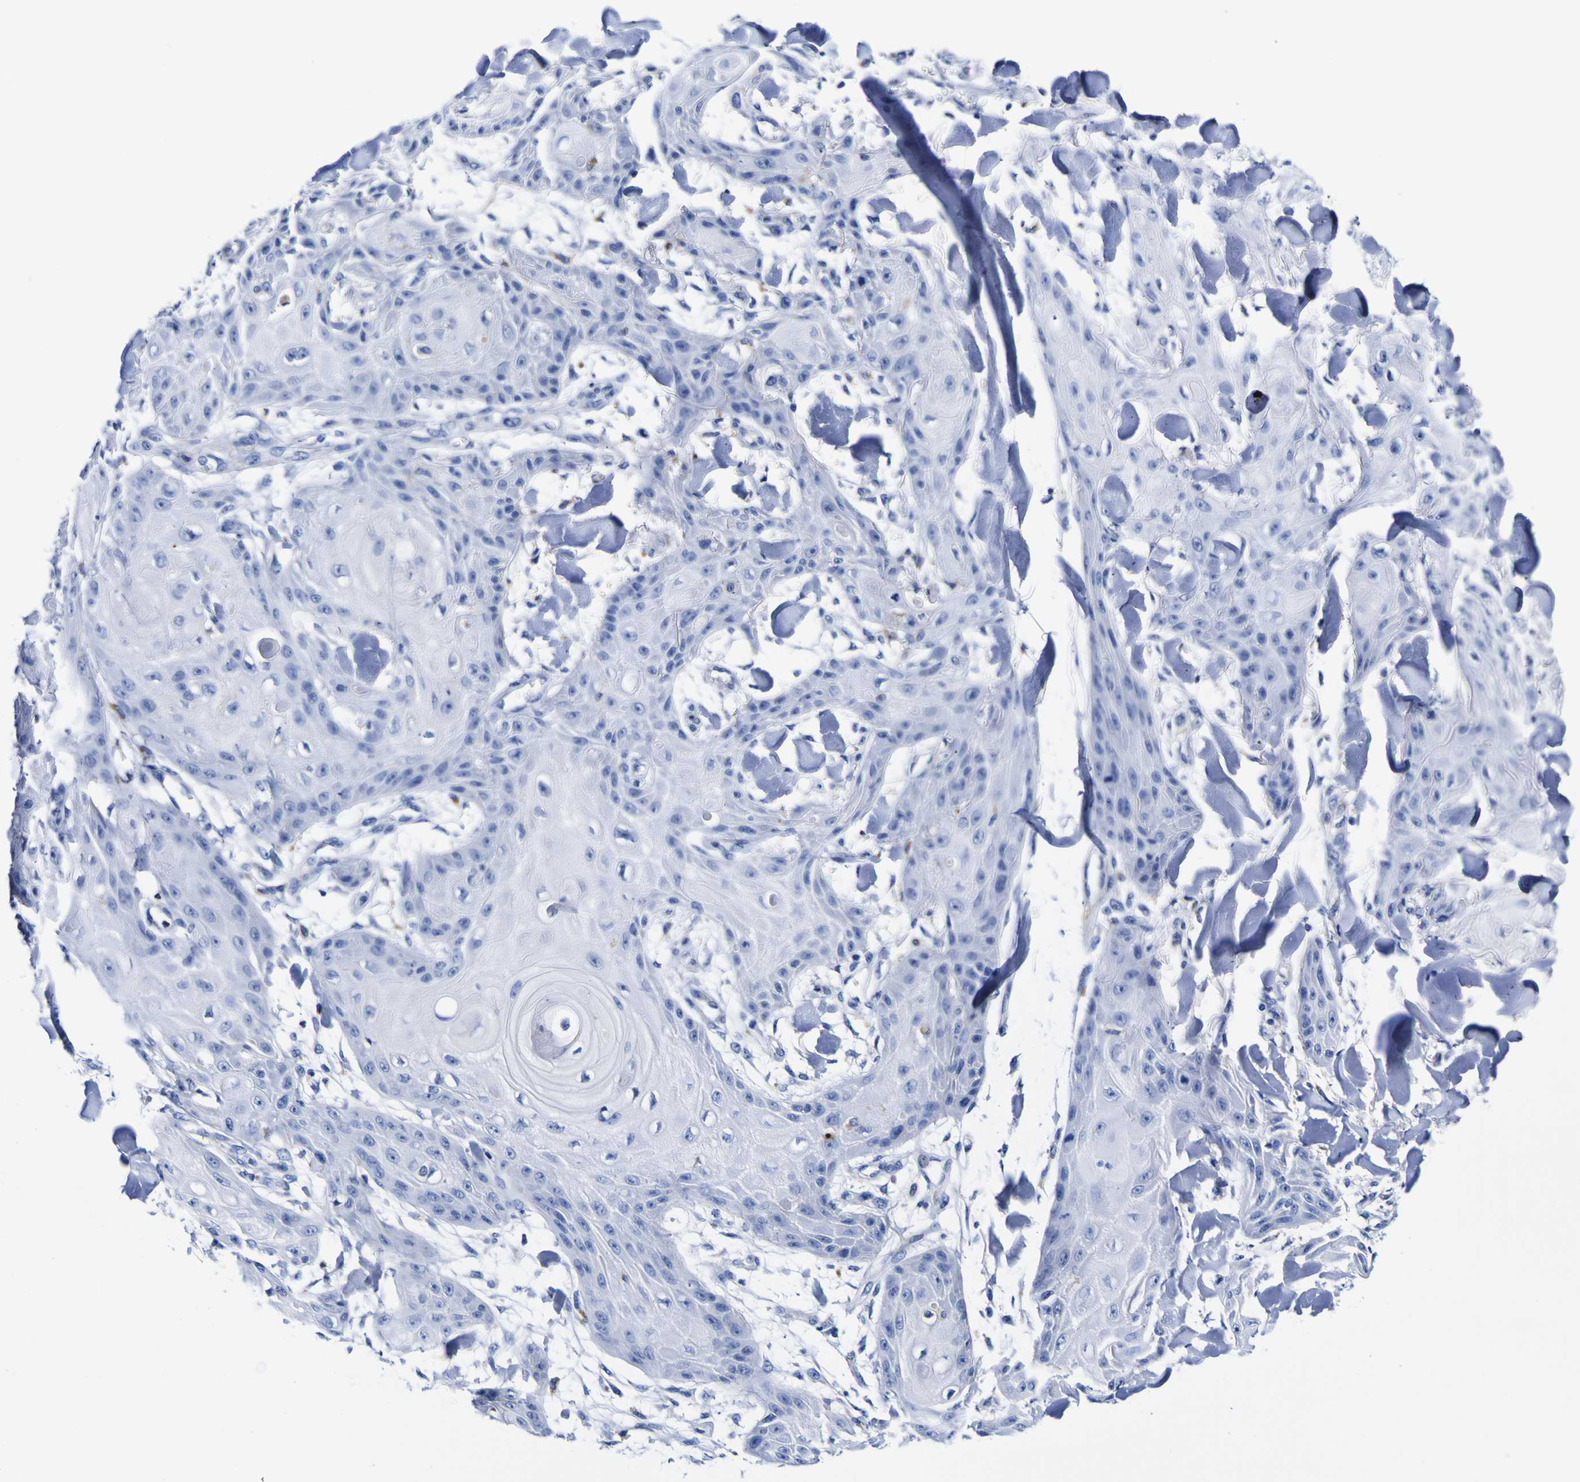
{"staining": {"intensity": "negative", "quantity": "none", "location": "none"}, "tissue": "skin cancer", "cell_type": "Tumor cells", "image_type": "cancer", "snomed": [{"axis": "morphology", "description": "Squamous cell carcinoma, NOS"}, {"axis": "topography", "description": "Skin"}], "caption": "Histopathology image shows no significant protein positivity in tumor cells of skin squamous cell carcinoma. (DAB (3,3'-diaminobenzidine) IHC with hematoxylin counter stain).", "gene": "HLA-DQA1", "patient": {"sex": "male", "age": 74}}